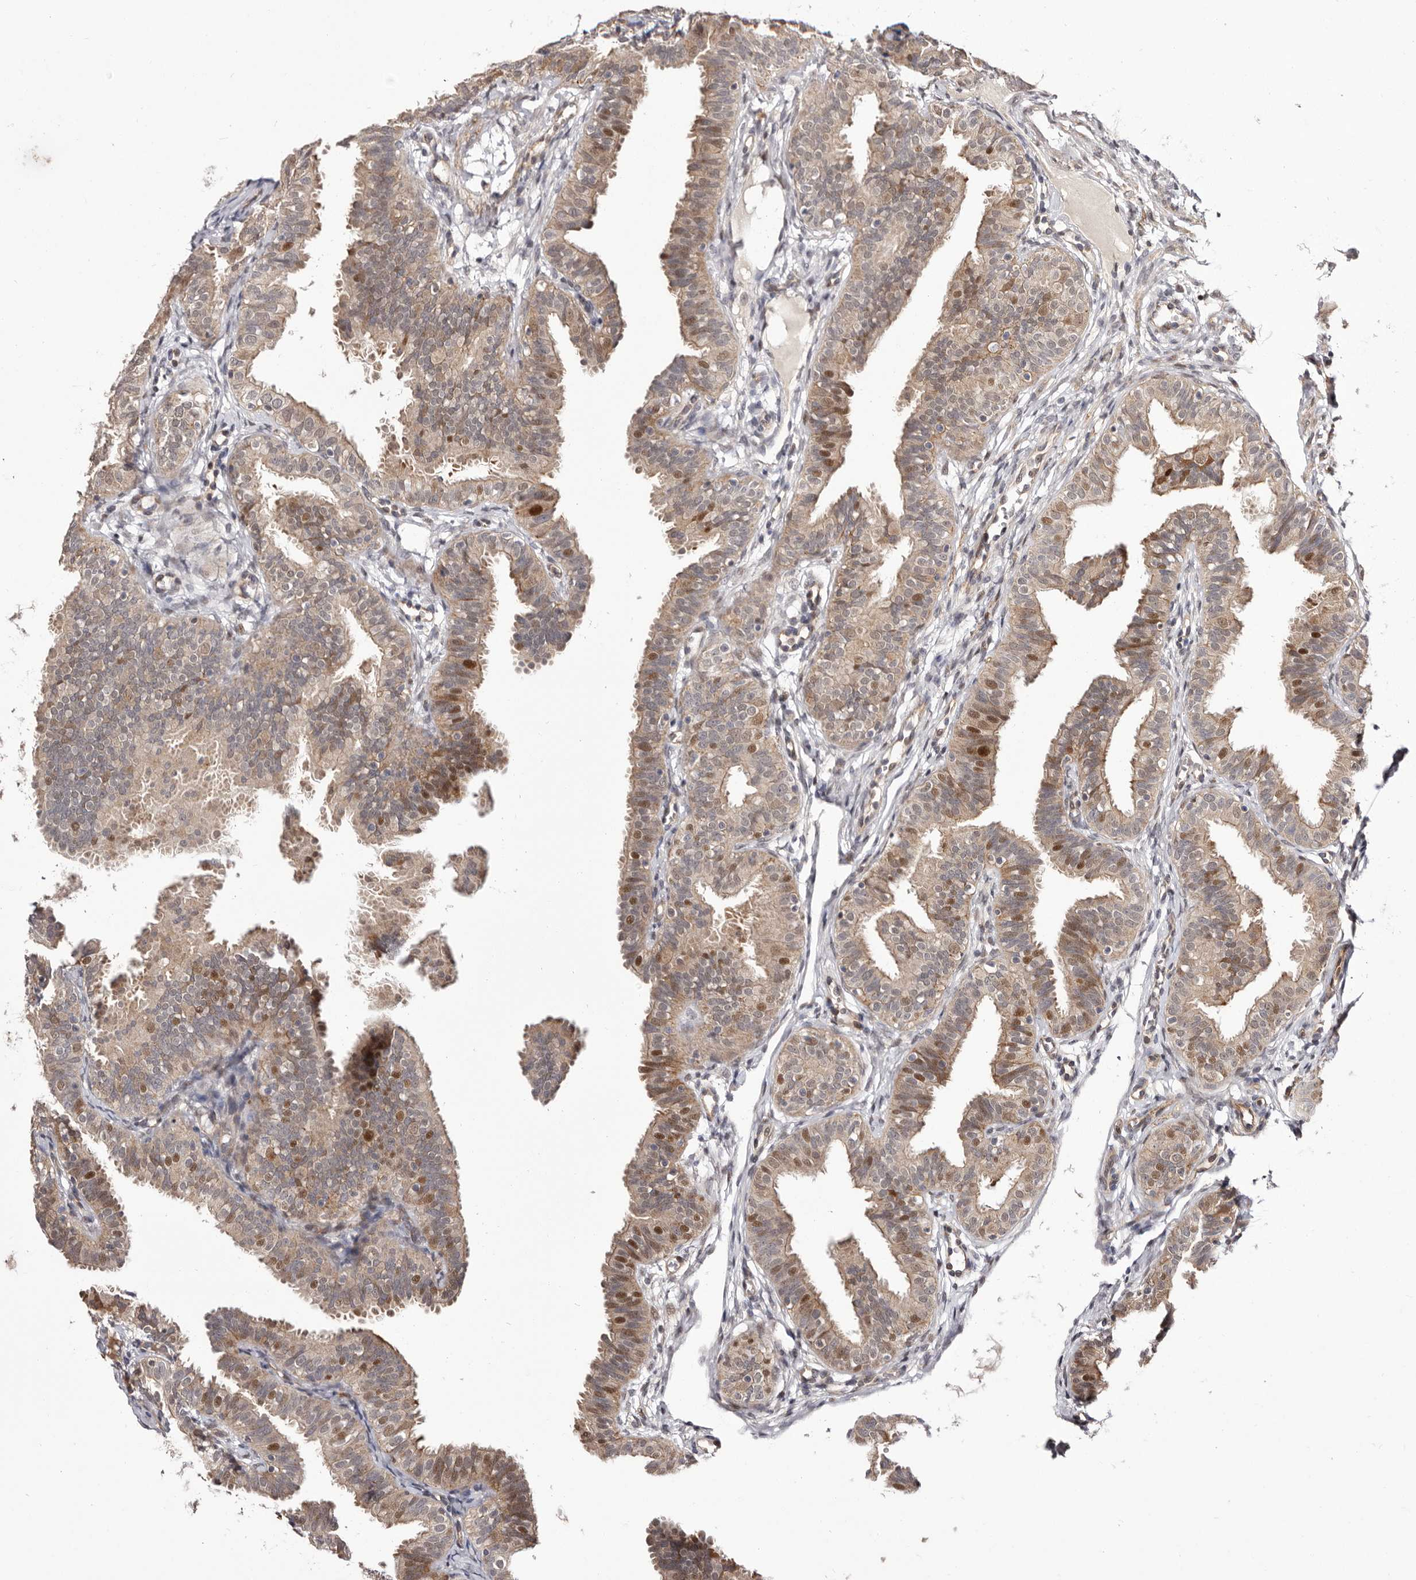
{"staining": {"intensity": "moderate", "quantity": "25%-75%", "location": "cytoplasmic/membranous,nuclear"}, "tissue": "fallopian tube", "cell_type": "Glandular cells", "image_type": "normal", "snomed": [{"axis": "morphology", "description": "Normal tissue, NOS"}, {"axis": "topography", "description": "Fallopian tube"}], "caption": "Immunohistochemical staining of normal human fallopian tube demonstrates moderate cytoplasmic/membranous,nuclear protein expression in approximately 25%-75% of glandular cells. (DAB (3,3'-diaminobenzidine) IHC with brightfield microscopy, high magnification).", "gene": "GLRX3", "patient": {"sex": "female", "age": 35}}